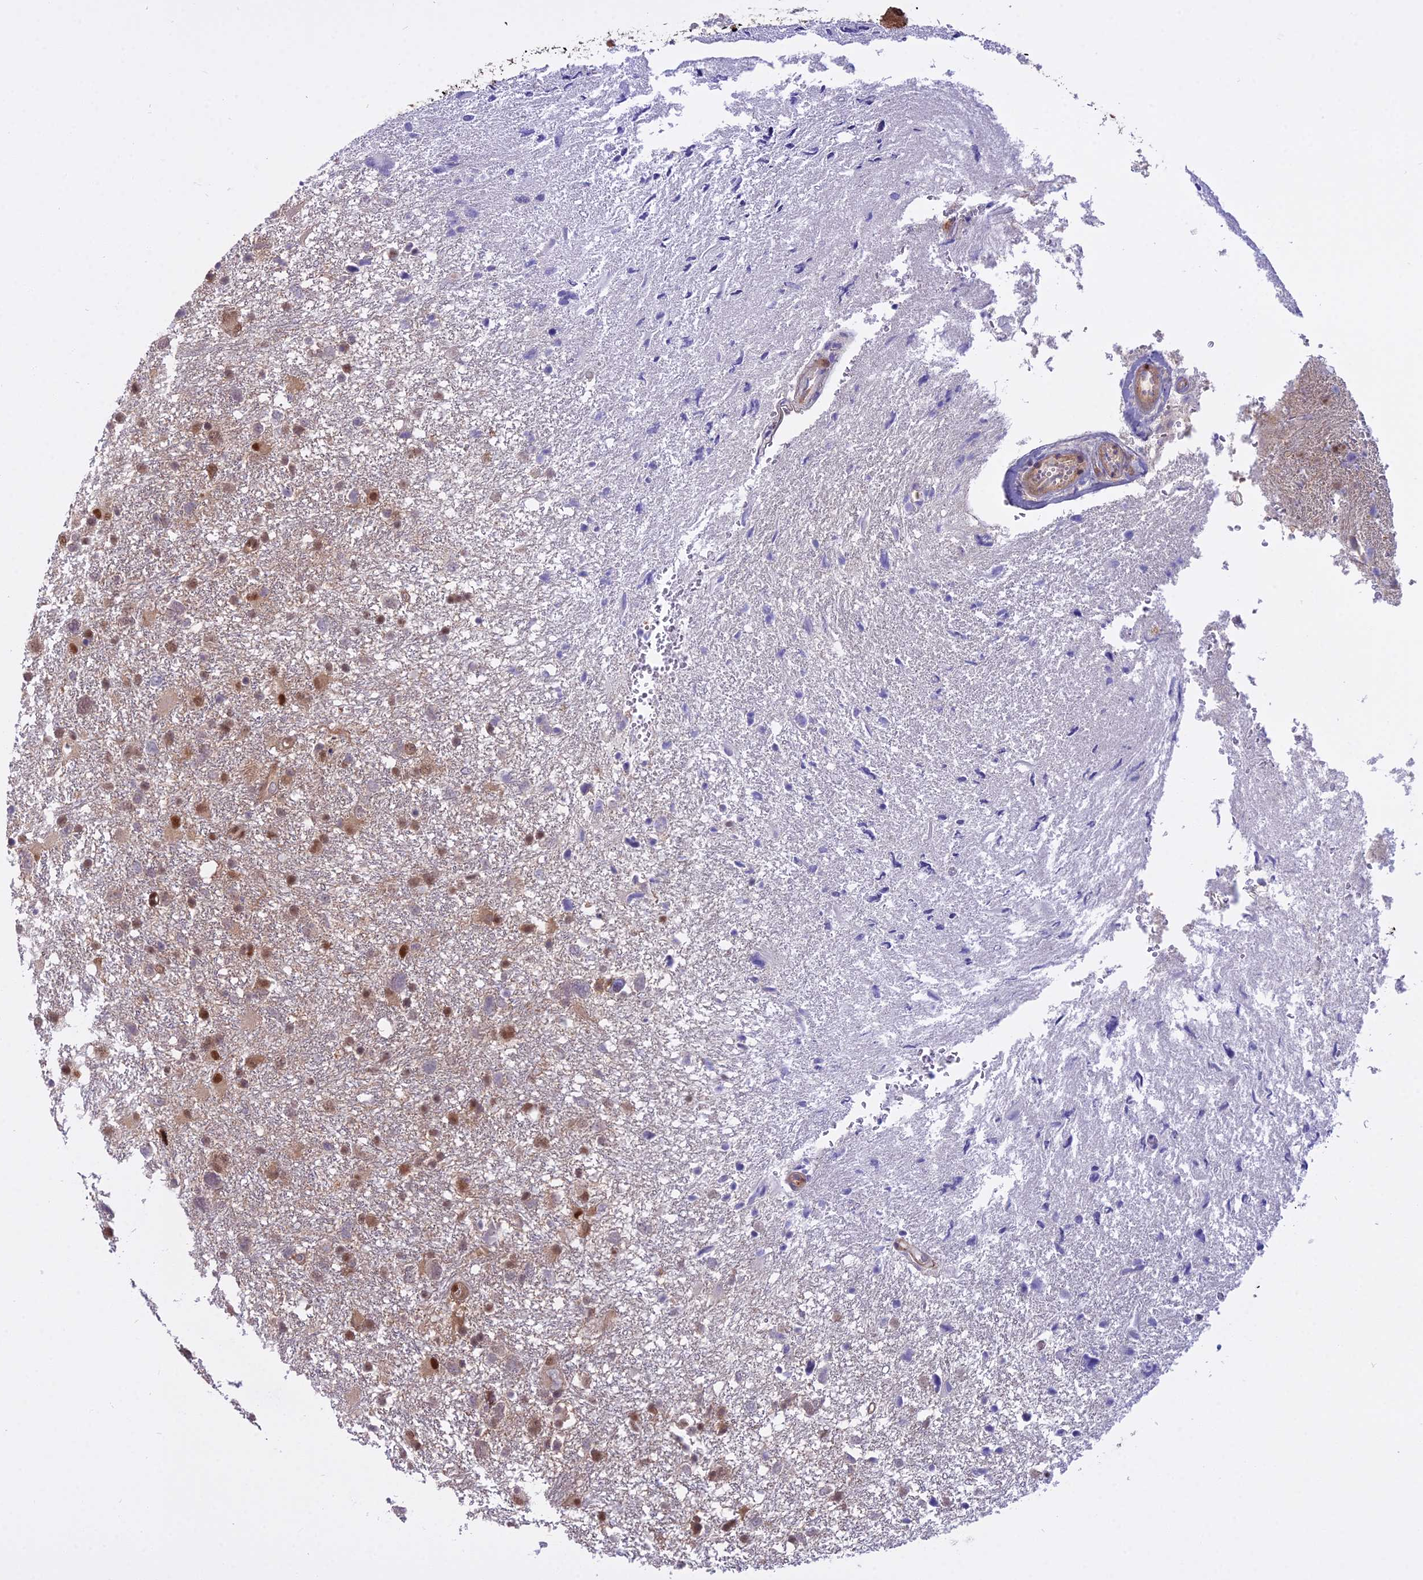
{"staining": {"intensity": "moderate", "quantity": "25%-75%", "location": "nuclear"}, "tissue": "glioma", "cell_type": "Tumor cells", "image_type": "cancer", "snomed": [{"axis": "morphology", "description": "Glioma, malignant, High grade"}, {"axis": "topography", "description": "Brain"}], "caption": "The histopathology image reveals a brown stain indicating the presence of a protein in the nuclear of tumor cells in glioma.", "gene": "NPEPL1", "patient": {"sex": "male", "age": 61}}